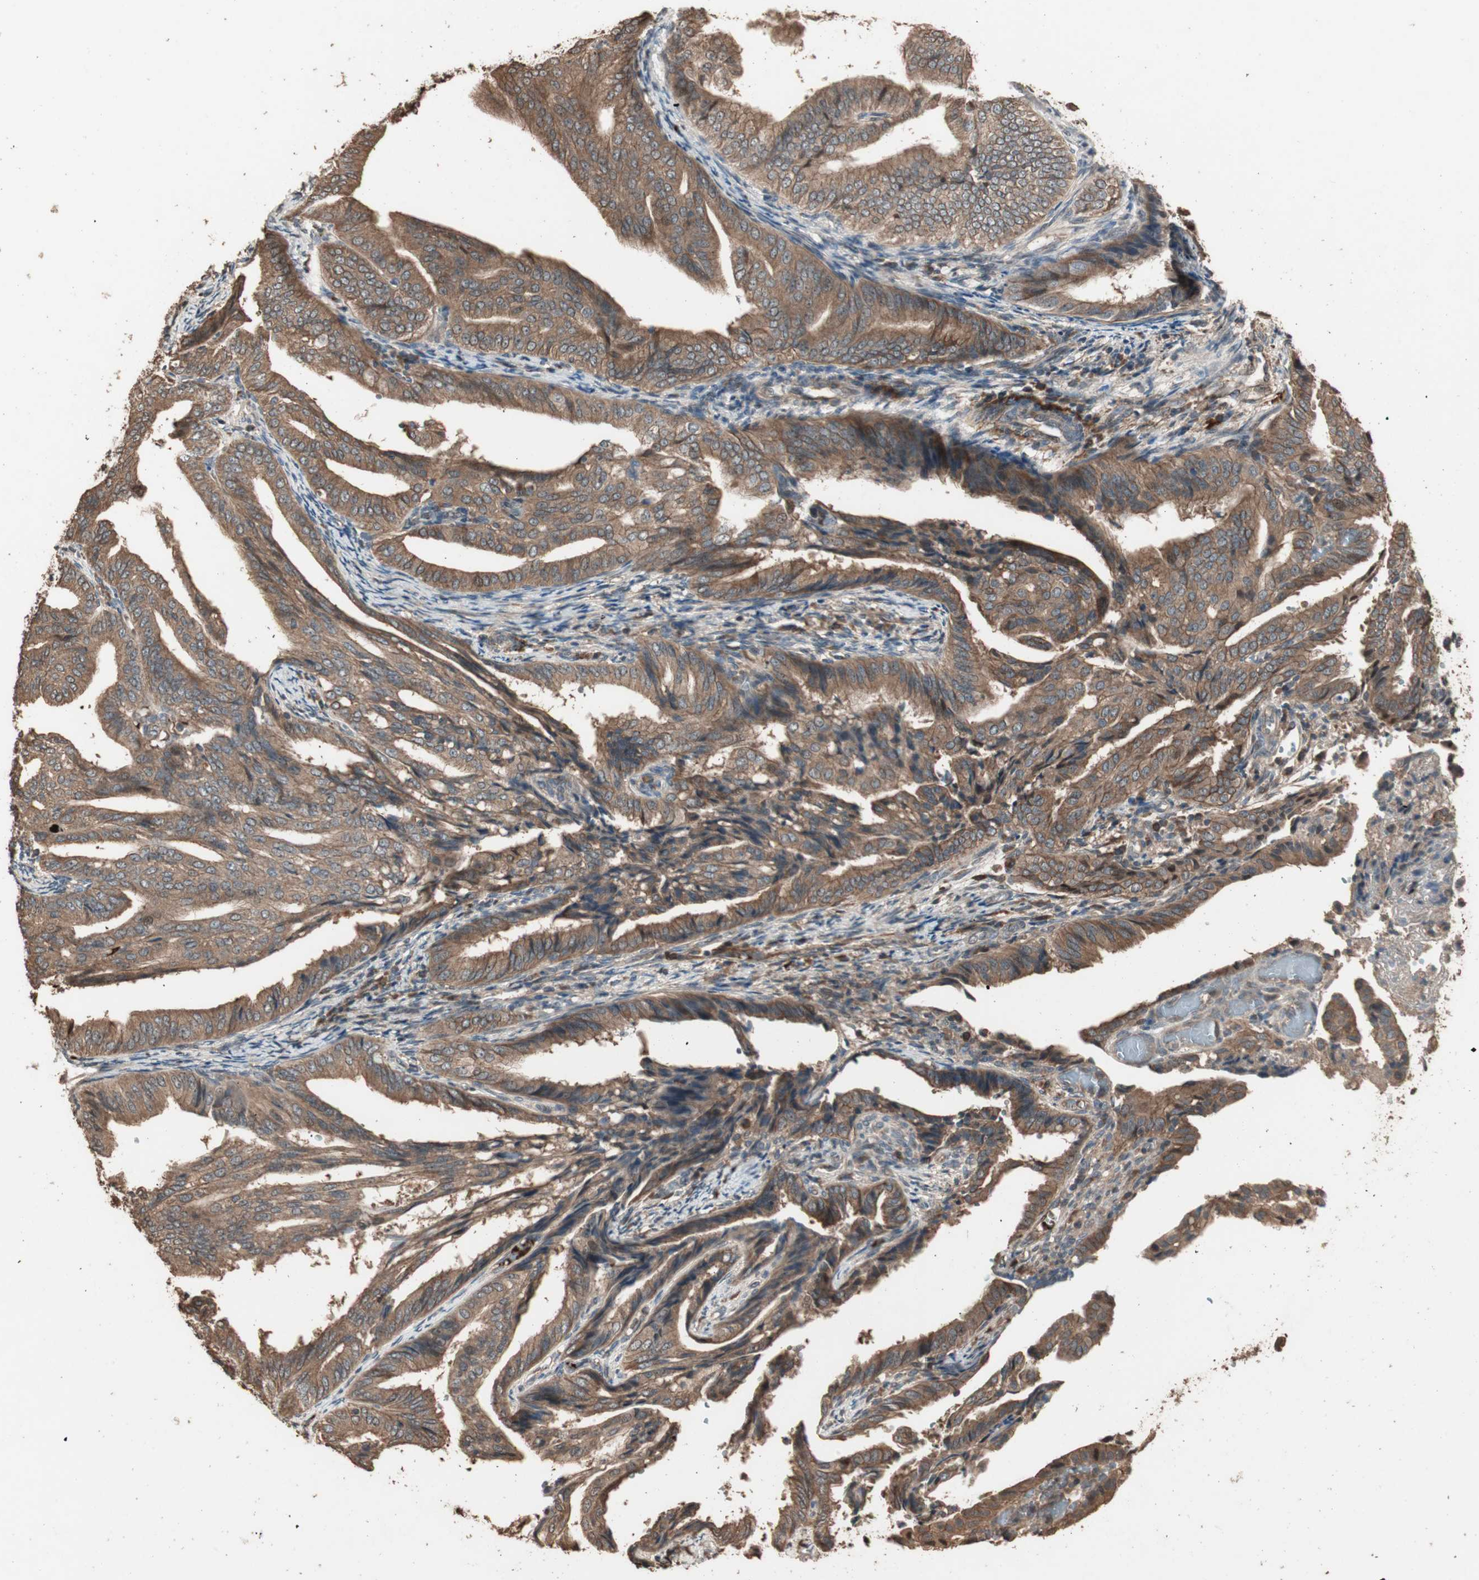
{"staining": {"intensity": "moderate", "quantity": ">75%", "location": "cytoplasmic/membranous"}, "tissue": "endometrial cancer", "cell_type": "Tumor cells", "image_type": "cancer", "snomed": [{"axis": "morphology", "description": "Adenocarcinoma, NOS"}, {"axis": "topography", "description": "Endometrium"}], "caption": "The image shows a brown stain indicating the presence of a protein in the cytoplasmic/membranous of tumor cells in endometrial cancer (adenocarcinoma).", "gene": "USP20", "patient": {"sex": "female", "age": 58}}